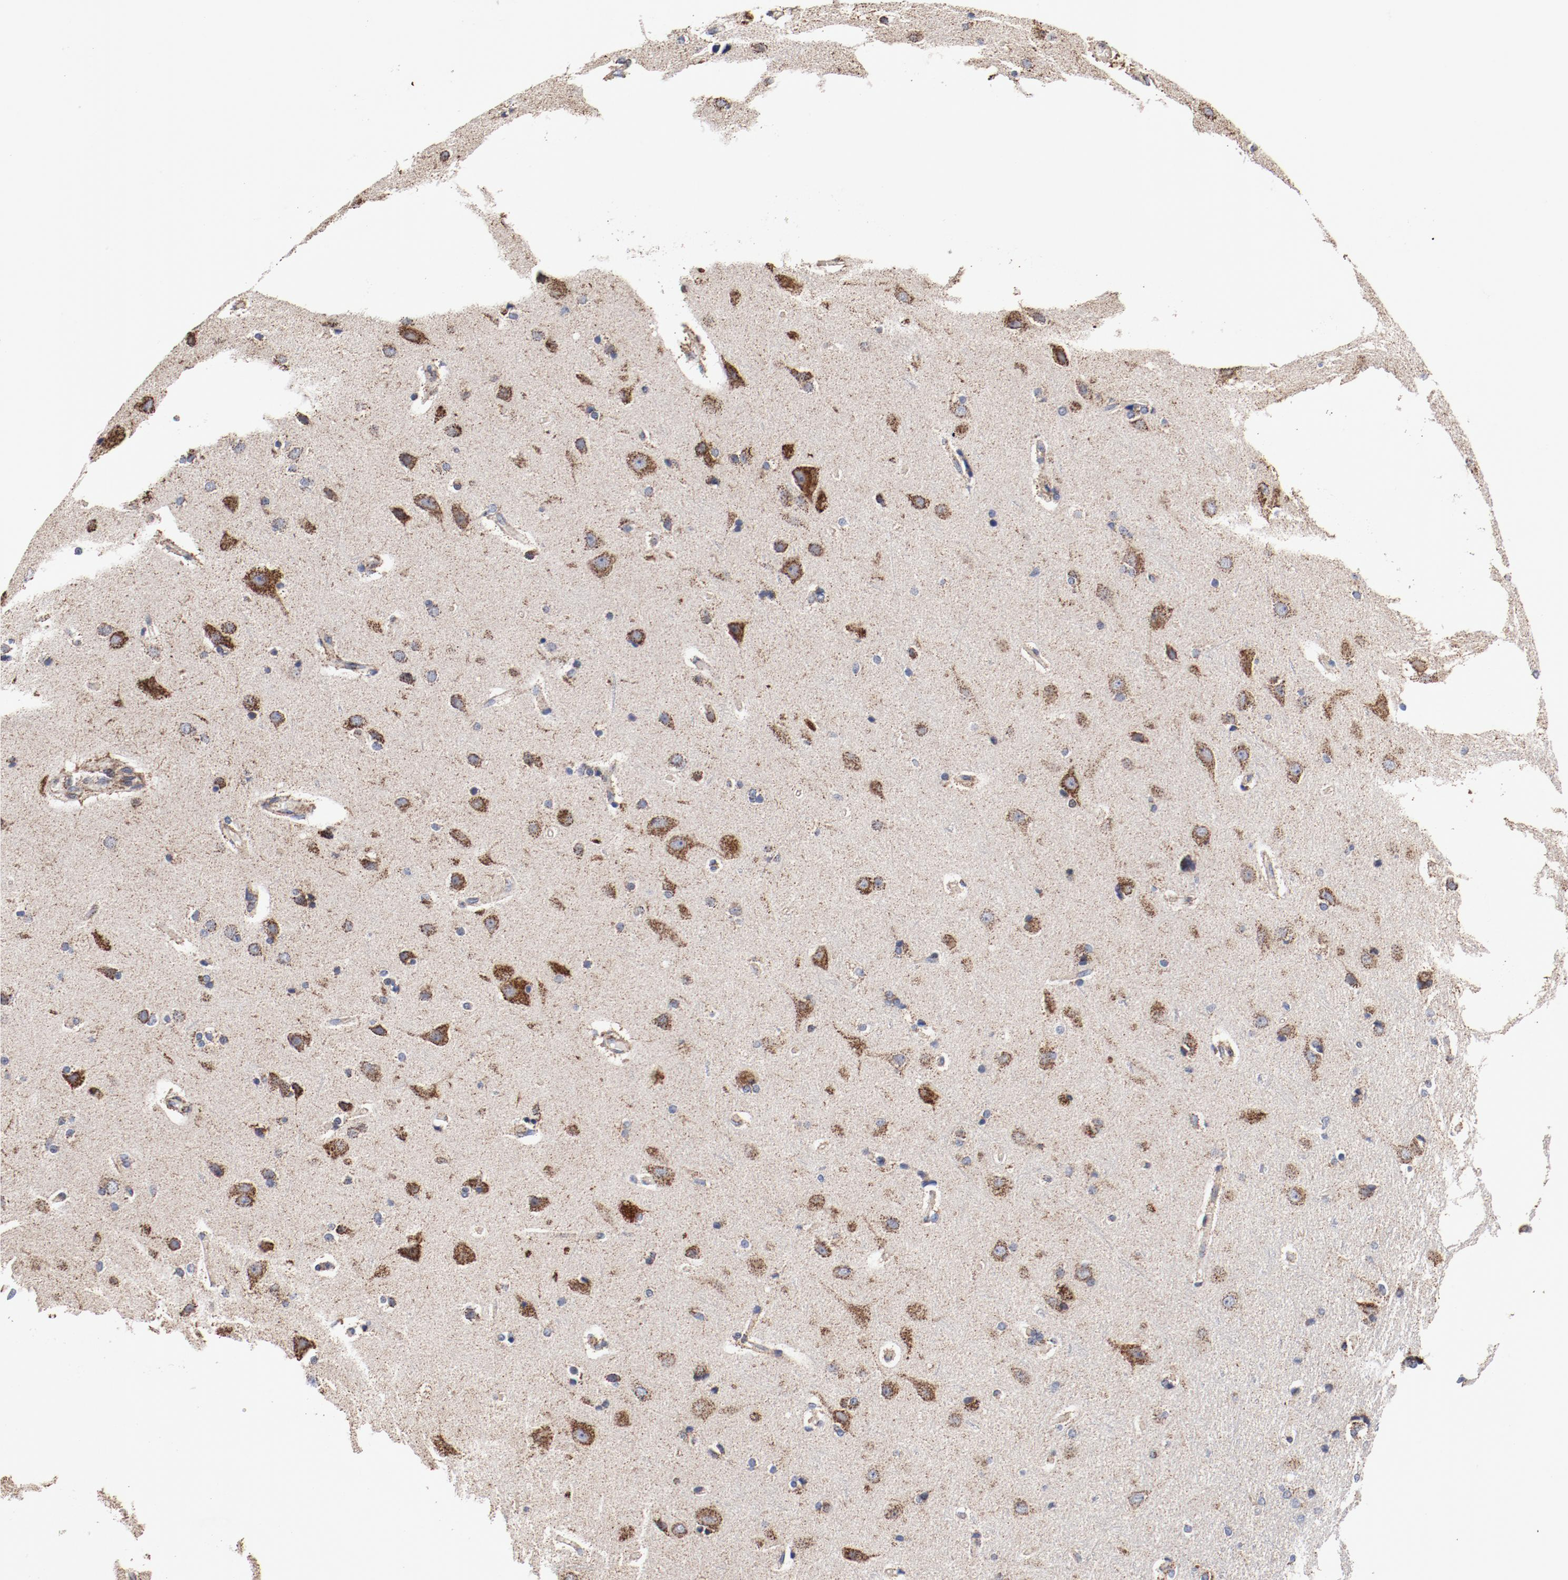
{"staining": {"intensity": "weak", "quantity": "25%-75%", "location": "cytoplasmic/membranous"}, "tissue": "cerebral cortex", "cell_type": "Endothelial cells", "image_type": "normal", "snomed": [{"axis": "morphology", "description": "Normal tissue, NOS"}, {"axis": "topography", "description": "Cerebral cortex"}], "caption": "Weak cytoplasmic/membranous staining is present in approximately 25%-75% of endothelial cells in benign cerebral cortex.", "gene": "NDUFV2", "patient": {"sex": "male", "age": 62}}